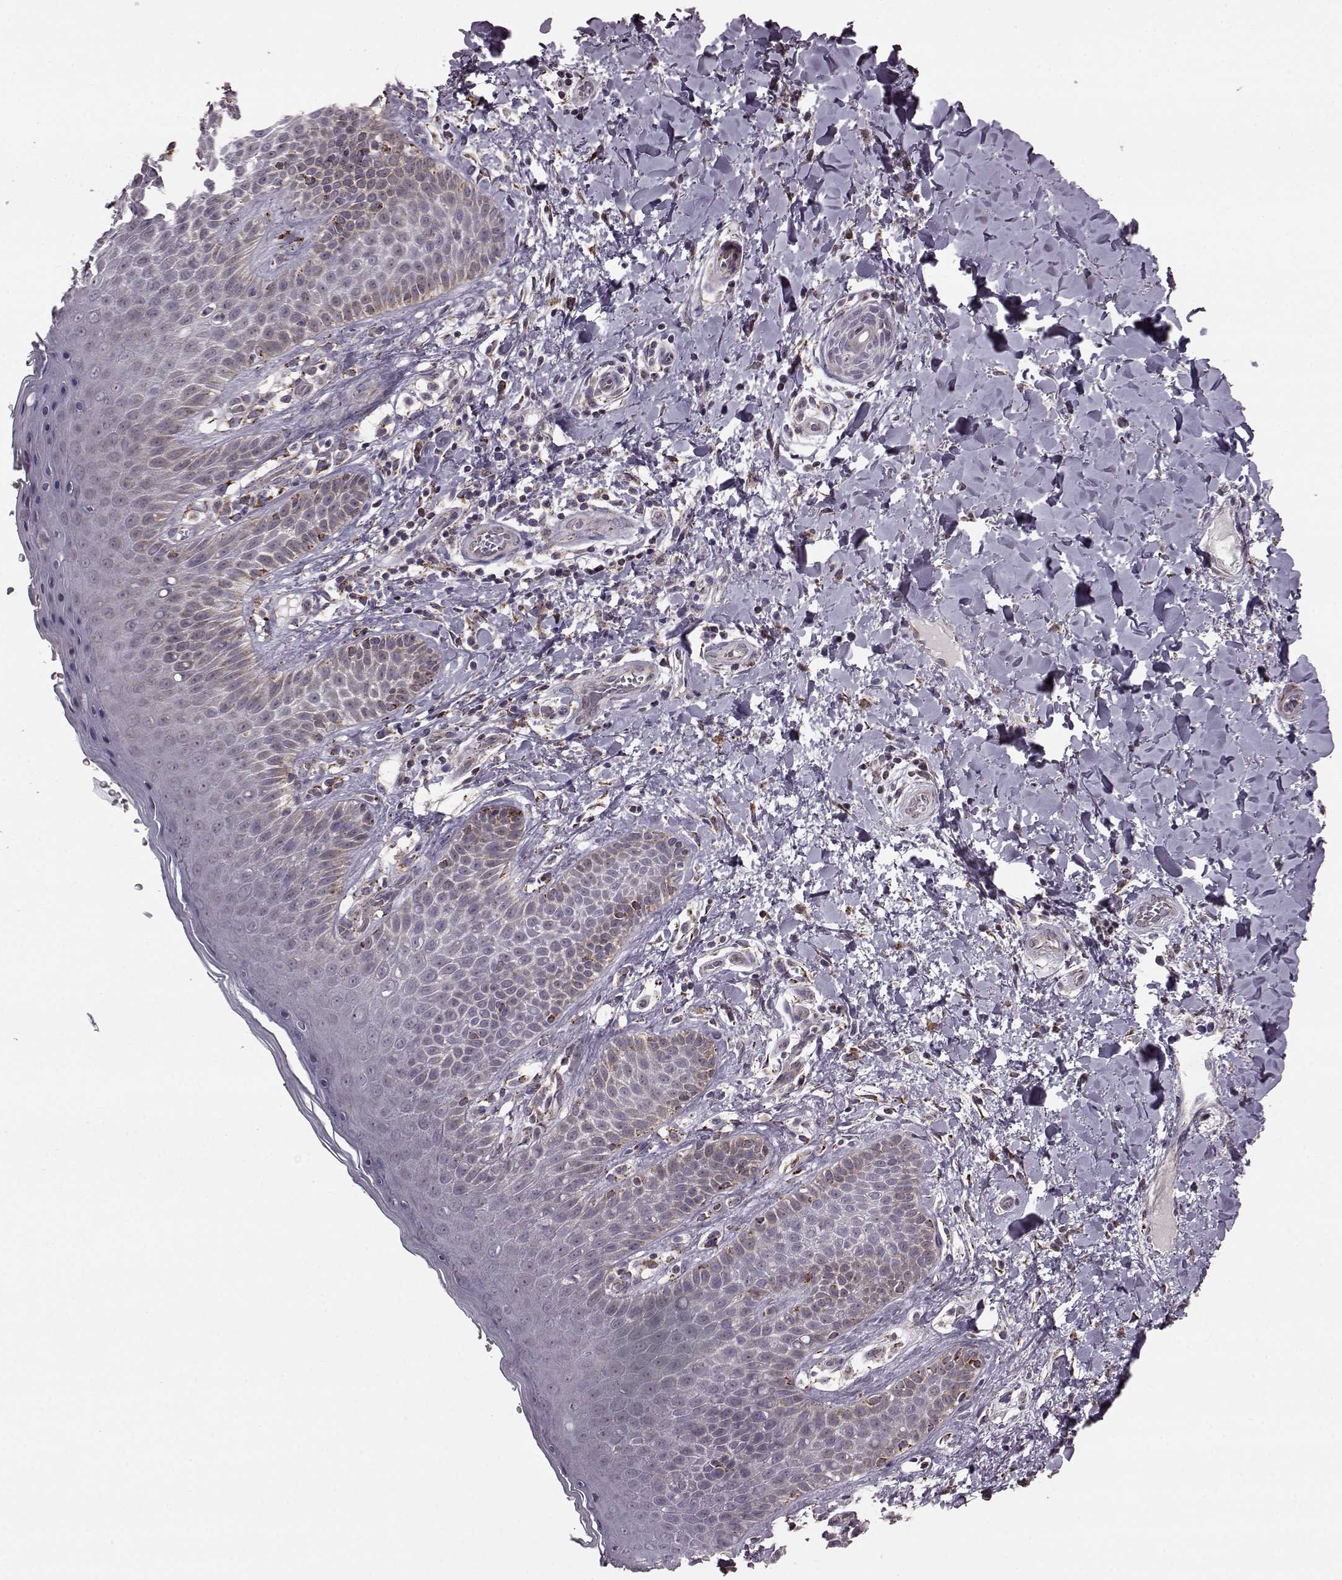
{"staining": {"intensity": "negative", "quantity": "none", "location": "none"}, "tissue": "skin", "cell_type": "Epidermal cells", "image_type": "normal", "snomed": [{"axis": "morphology", "description": "Normal tissue, NOS"}, {"axis": "topography", "description": "Anal"}], "caption": "This is a histopathology image of immunohistochemistry staining of benign skin, which shows no staining in epidermal cells. The staining is performed using DAB brown chromogen with nuclei counter-stained in using hematoxylin.", "gene": "PUDP", "patient": {"sex": "male", "age": 36}}